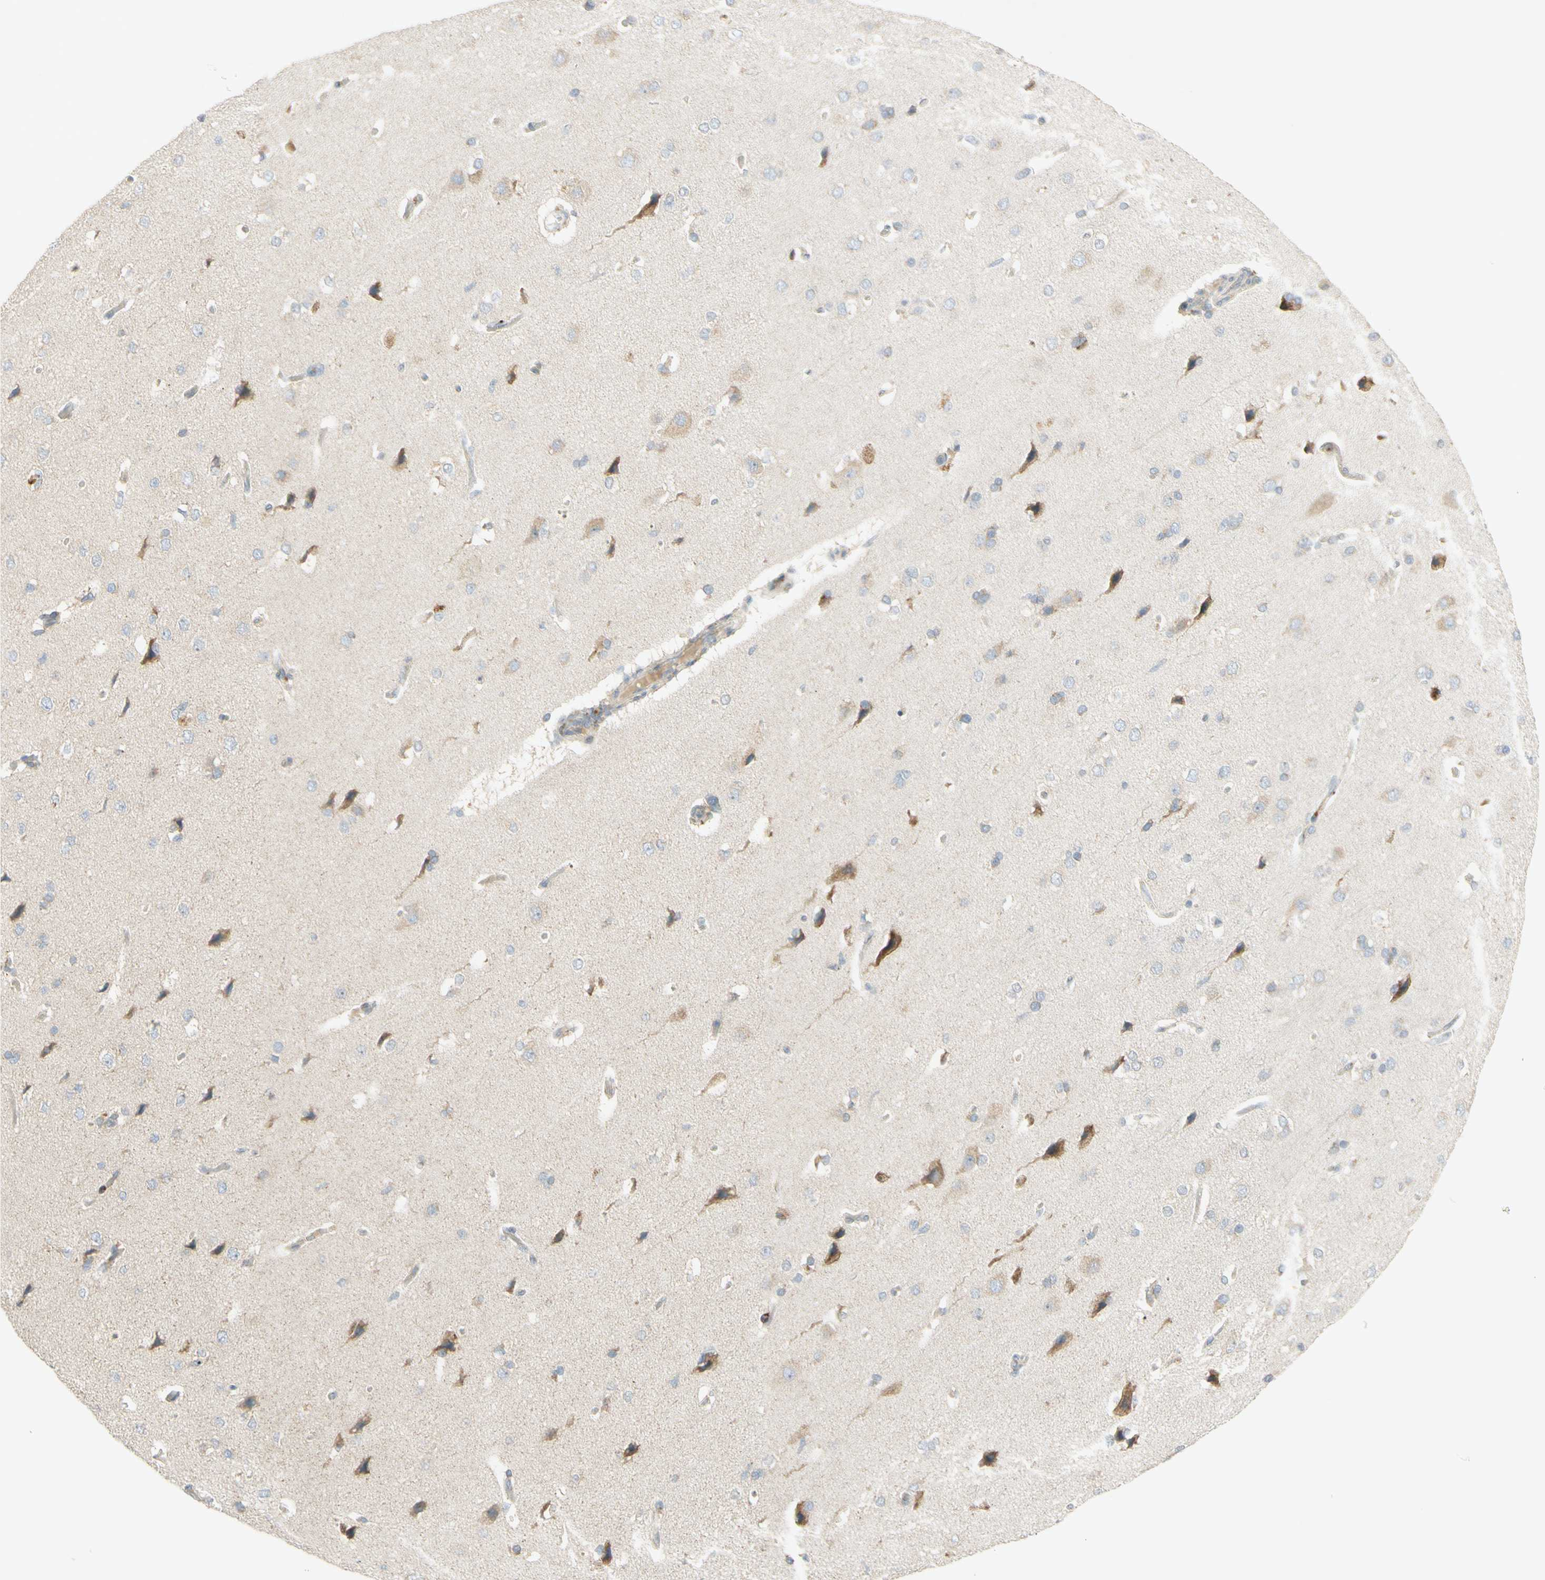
{"staining": {"intensity": "weak", "quantity": "25%-75%", "location": "cytoplasmic/membranous"}, "tissue": "cerebral cortex", "cell_type": "Endothelial cells", "image_type": "normal", "snomed": [{"axis": "morphology", "description": "Normal tissue, NOS"}, {"axis": "topography", "description": "Cerebral cortex"}], "caption": "Immunohistochemical staining of unremarkable human cerebral cortex reveals low levels of weak cytoplasmic/membranous expression in about 25%-75% of endothelial cells. (IHC, brightfield microscopy, high magnification).", "gene": "ETF1", "patient": {"sex": "male", "age": 62}}